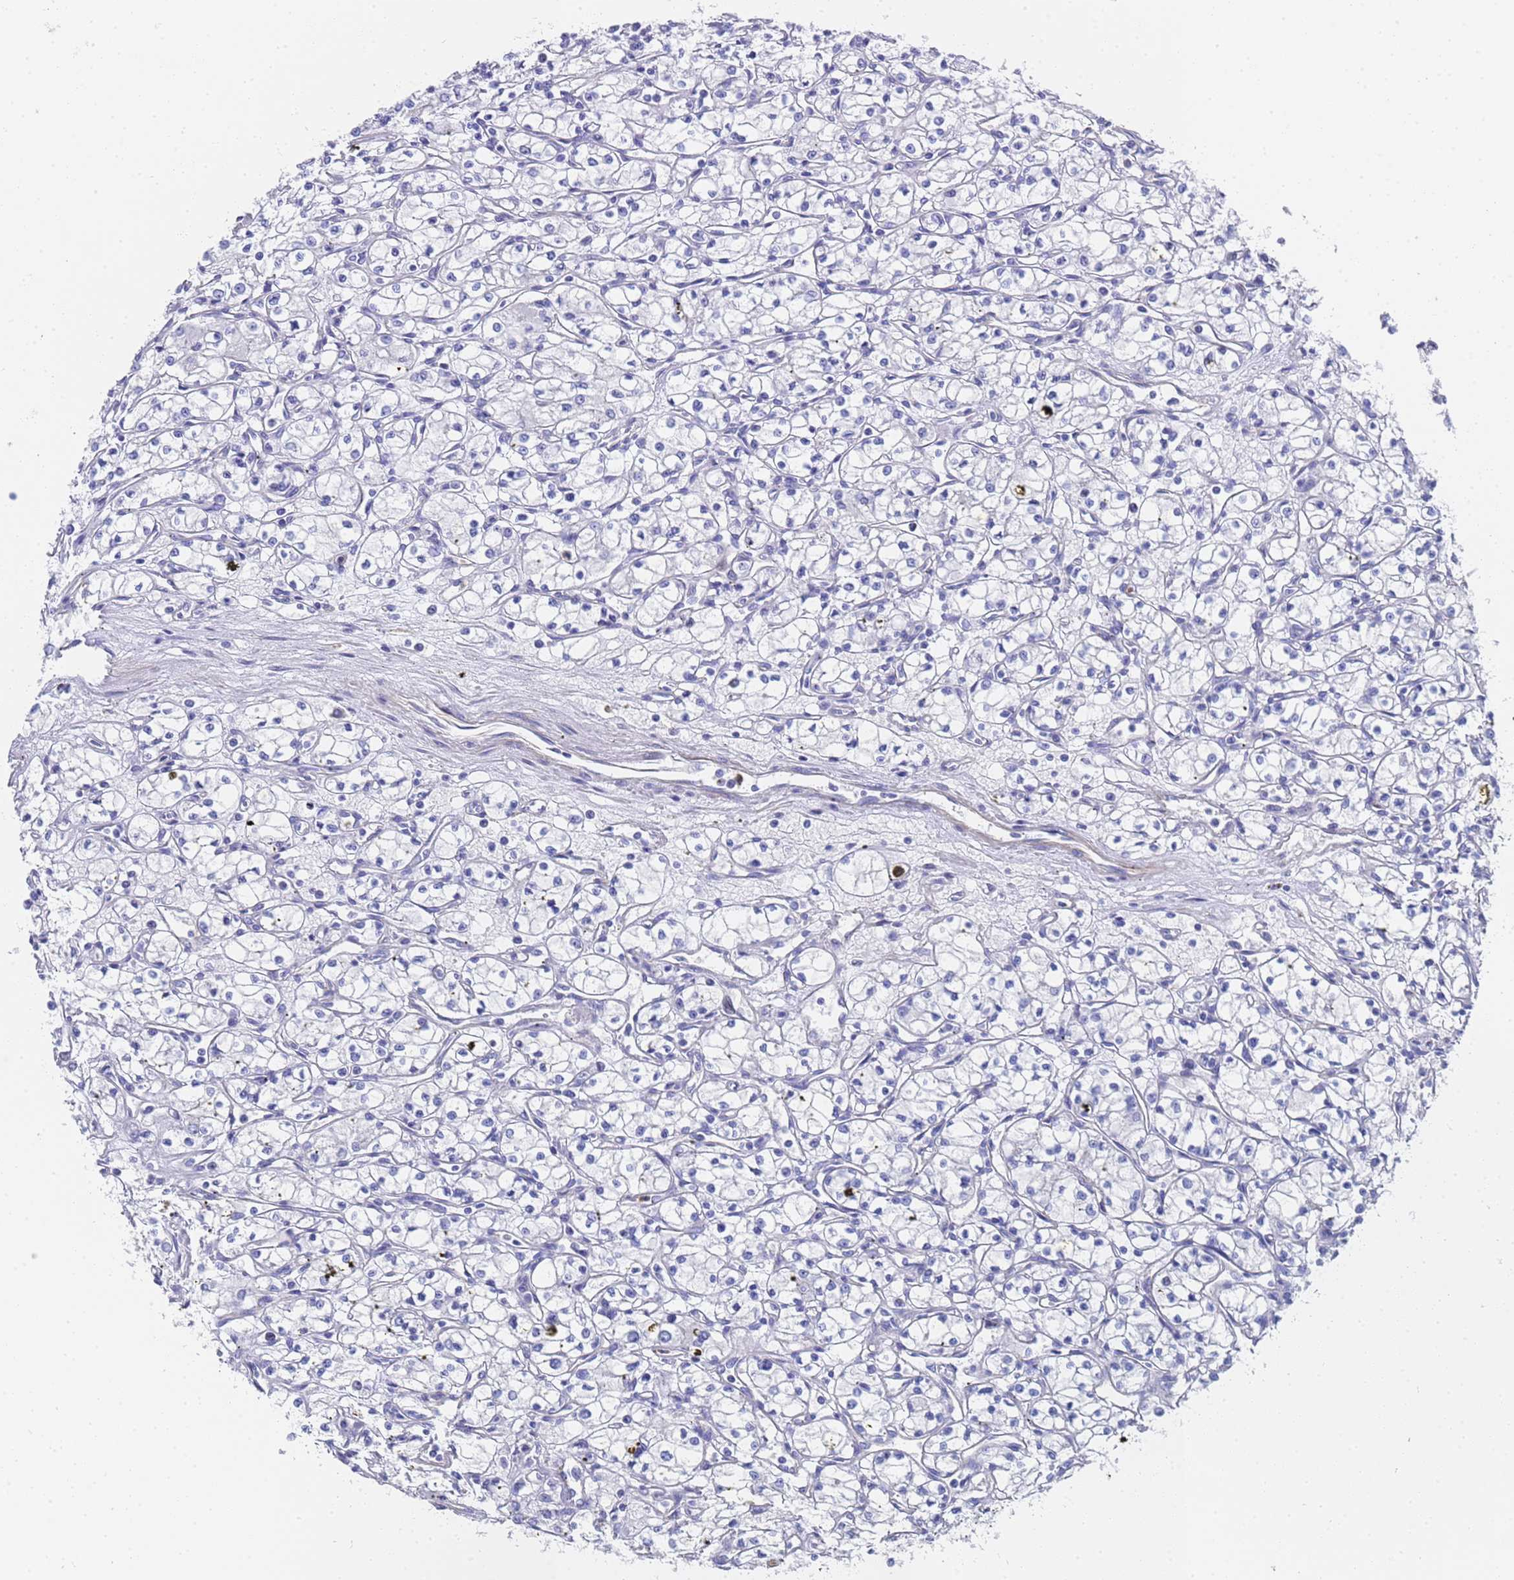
{"staining": {"intensity": "negative", "quantity": "none", "location": "none"}, "tissue": "renal cancer", "cell_type": "Tumor cells", "image_type": "cancer", "snomed": [{"axis": "morphology", "description": "Adenocarcinoma, NOS"}, {"axis": "topography", "description": "Kidney"}], "caption": "Renal cancer (adenocarcinoma) was stained to show a protein in brown. There is no significant staining in tumor cells. (Brightfield microscopy of DAB (3,3'-diaminobenzidine) IHC at high magnification).", "gene": "TUBB1", "patient": {"sex": "male", "age": 59}}